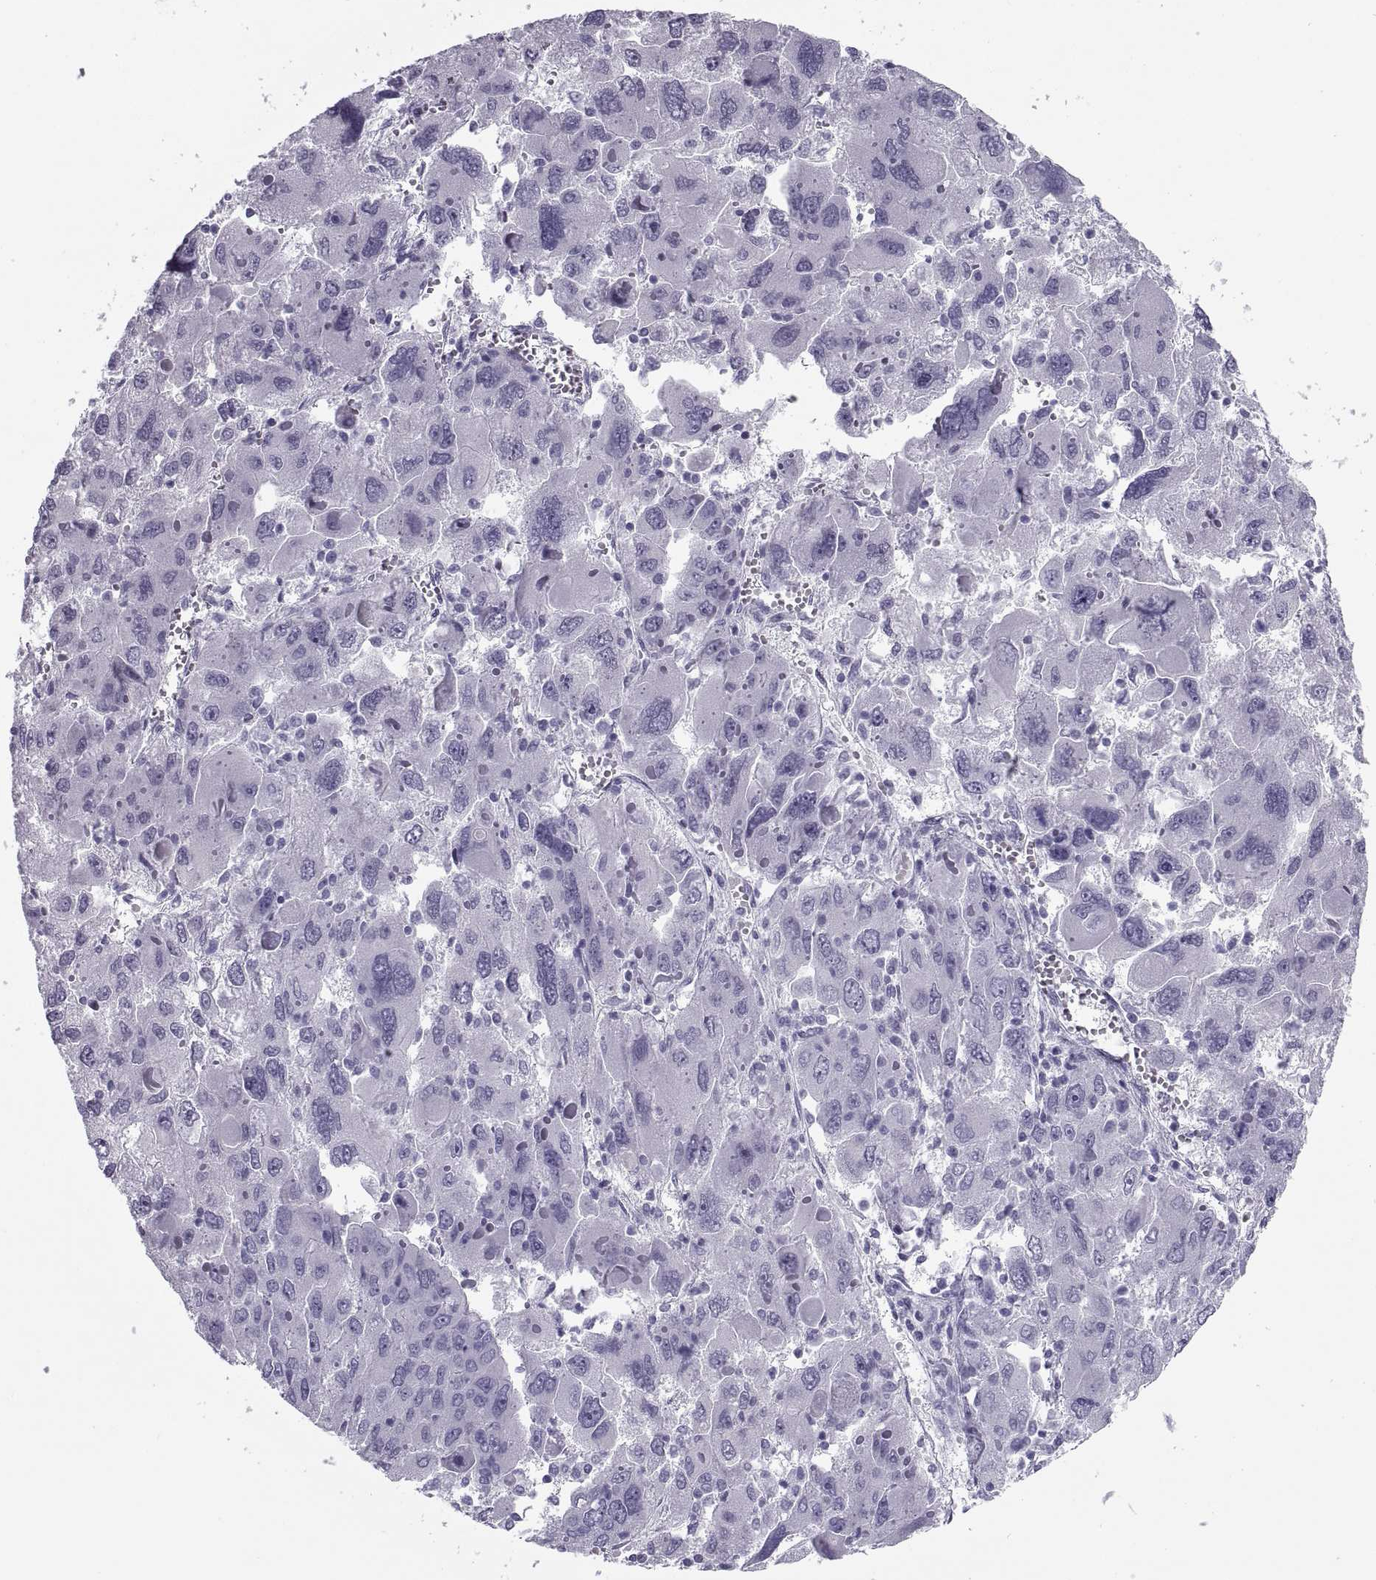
{"staining": {"intensity": "negative", "quantity": "none", "location": "none"}, "tissue": "liver cancer", "cell_type": "Tumor cells", "image_type": "cancer", "snomed": [{"axis": "morphology", "description": "Carcinoma, Hepatocellular, NOS"}, {"axis": "topography", "description": "Liver"}], "caption": "The immunohistochemistry (IHC) micrograph has no significant staining in tumor cells of hepatocellular carcinoma (liver) tissue.", "gene": "RLBP1", "patient": {"sex": "female", "age": 41}}